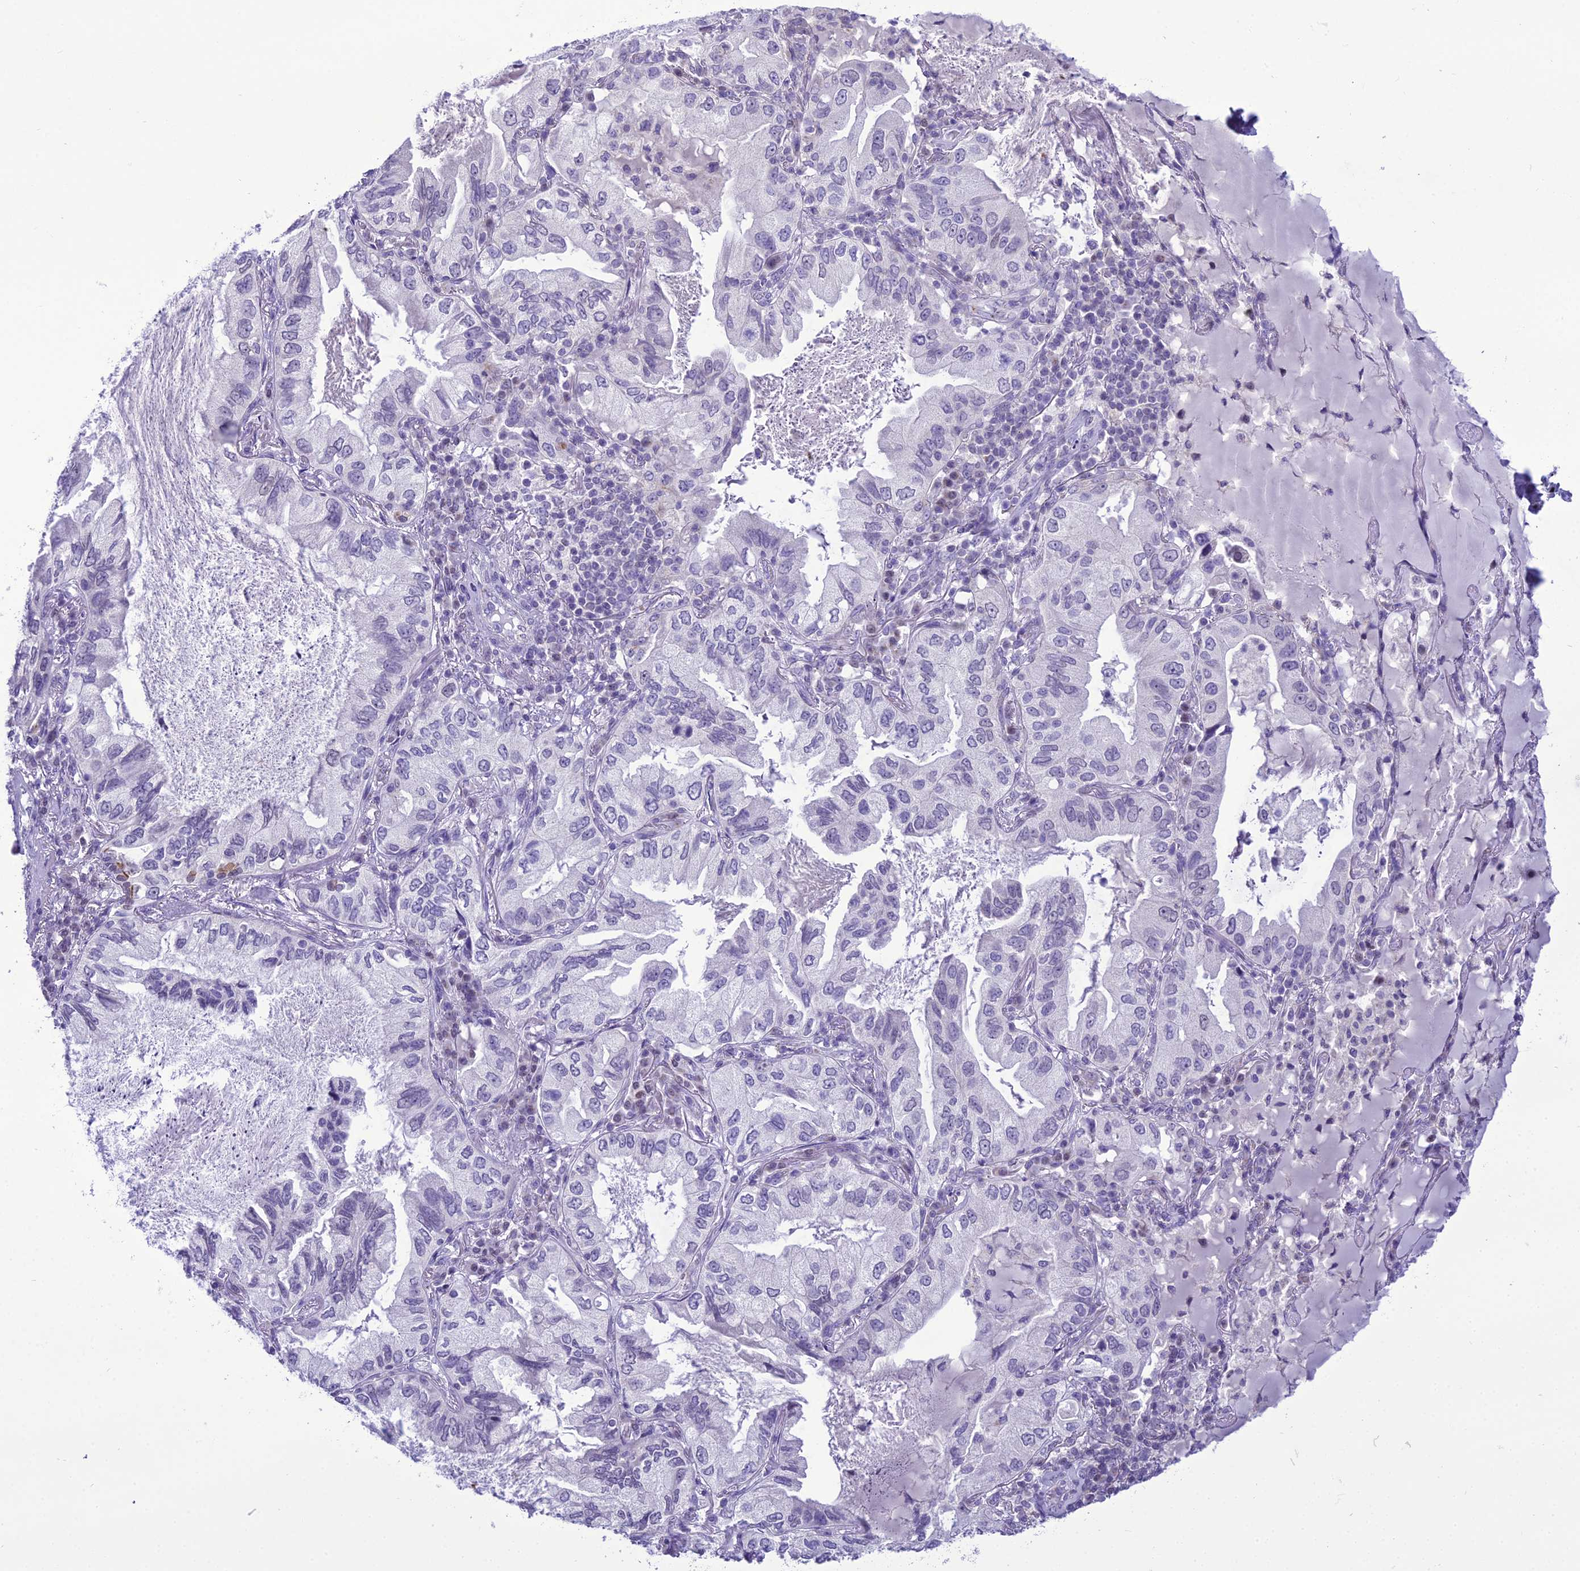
{"staining": {"intensity": "negative", "quantity": "none", "location": "none"}, "tissue": "lung cancer", "cell_type": "Tumor cells", "image_type": "cancer", "snomed": [{"axis": "morphology", "description": "Adenocarcinoma, NOS"}, {"axis": "topography", "description": "Lung"}], "caption": "Immunohistochemical staining of human lung cancer reveals no significant expression in tumor cells.", "gene": "B9D2", "patient": {"sex": "female", "age": 69}}